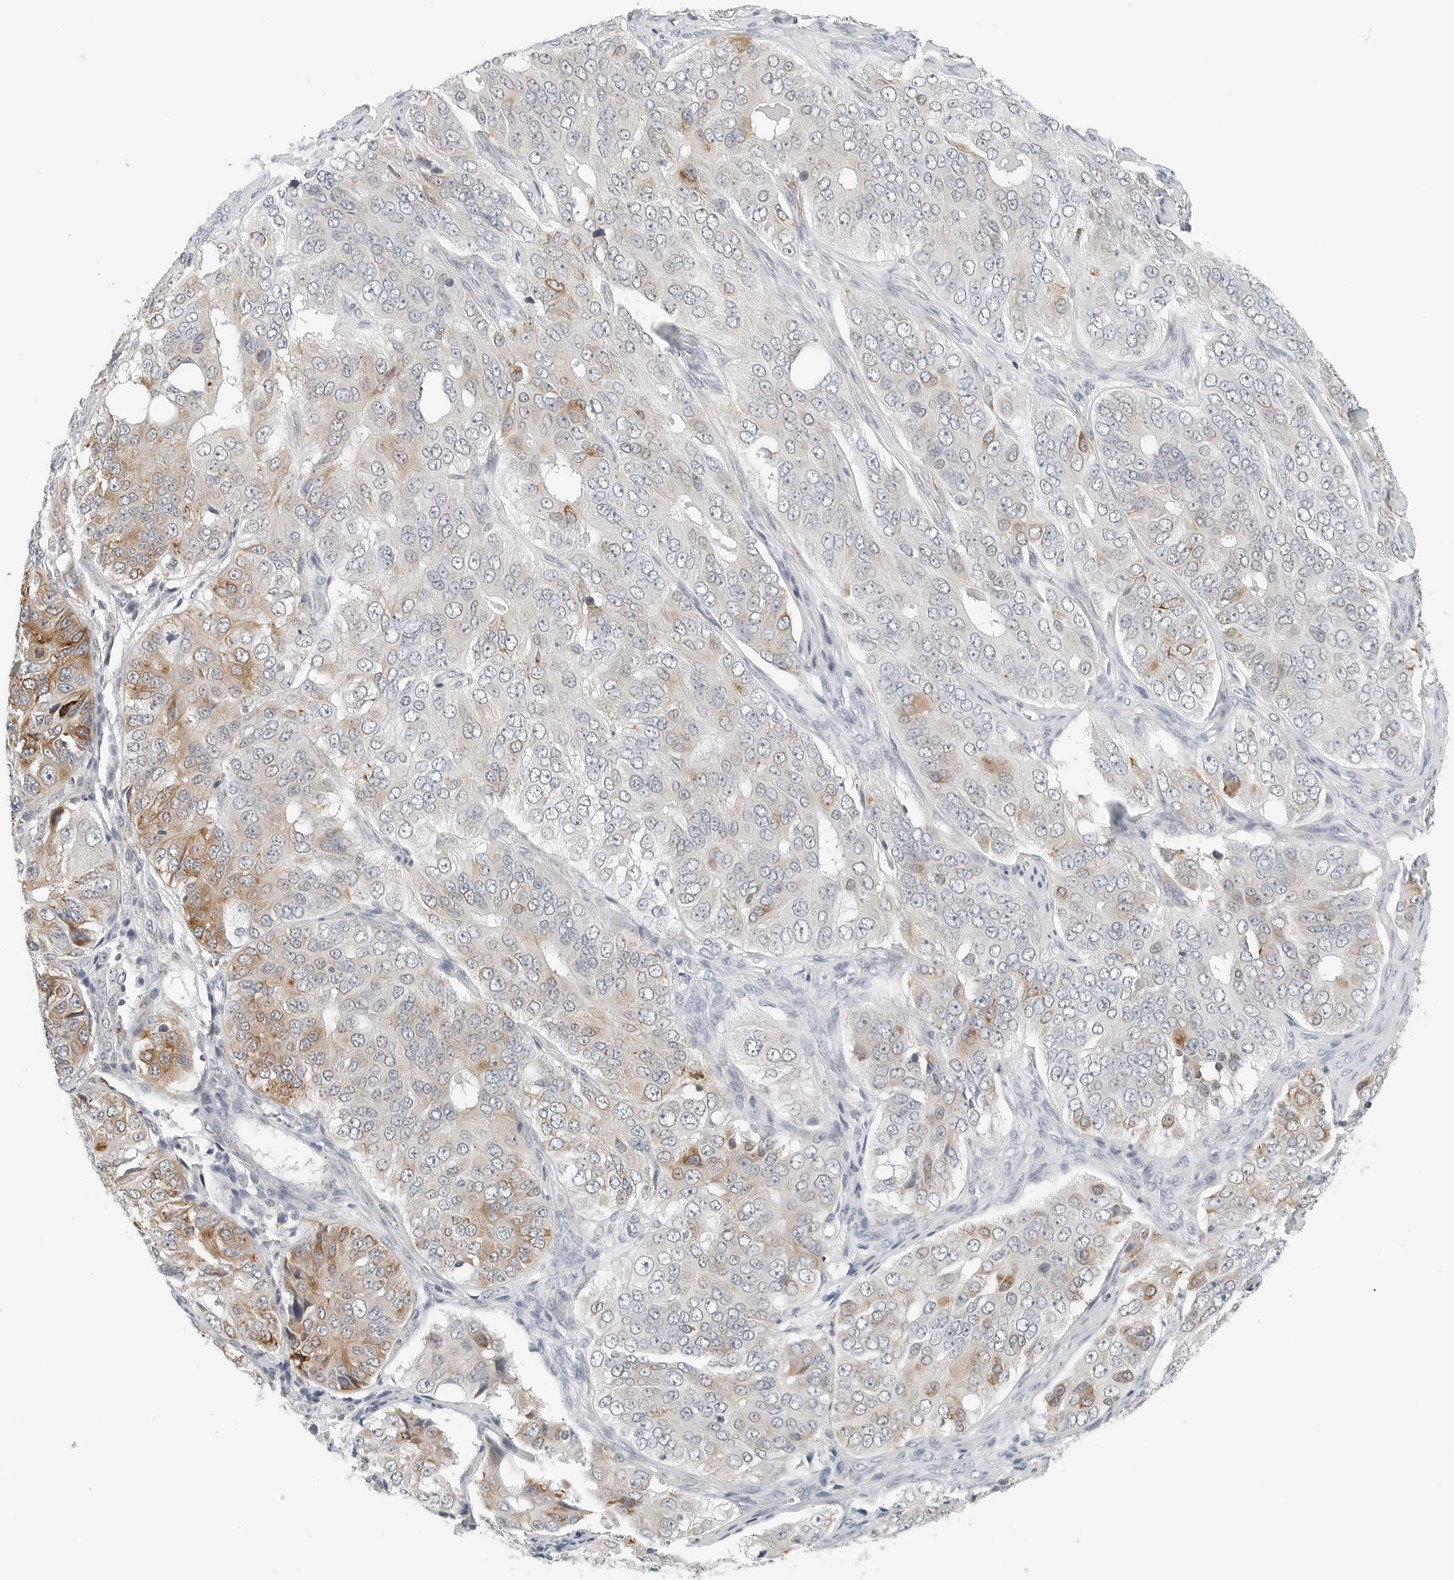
{"staining": {"intensity": "moderate", "quantity": "<25%", "location": "cytoplasmic/membranous"}, "tissue": "ovarian cancer", "cell_type": "Tumor cells", "image_type": "cancer", "snomed": [{"axis": "morphology", "description": "Carcinoma, endometroid"}, {"axis": "topography", "description": "Ovary"}], "caption": "Endometroid carcinoma (ovarian) tissue exhibits moderate cytoplasmic/membranous staining in about <25% of tumor cells, visualized by immunohistochemistry.", "gene": "P4HA2", "patient": {"sex": "female", "age": 51}}